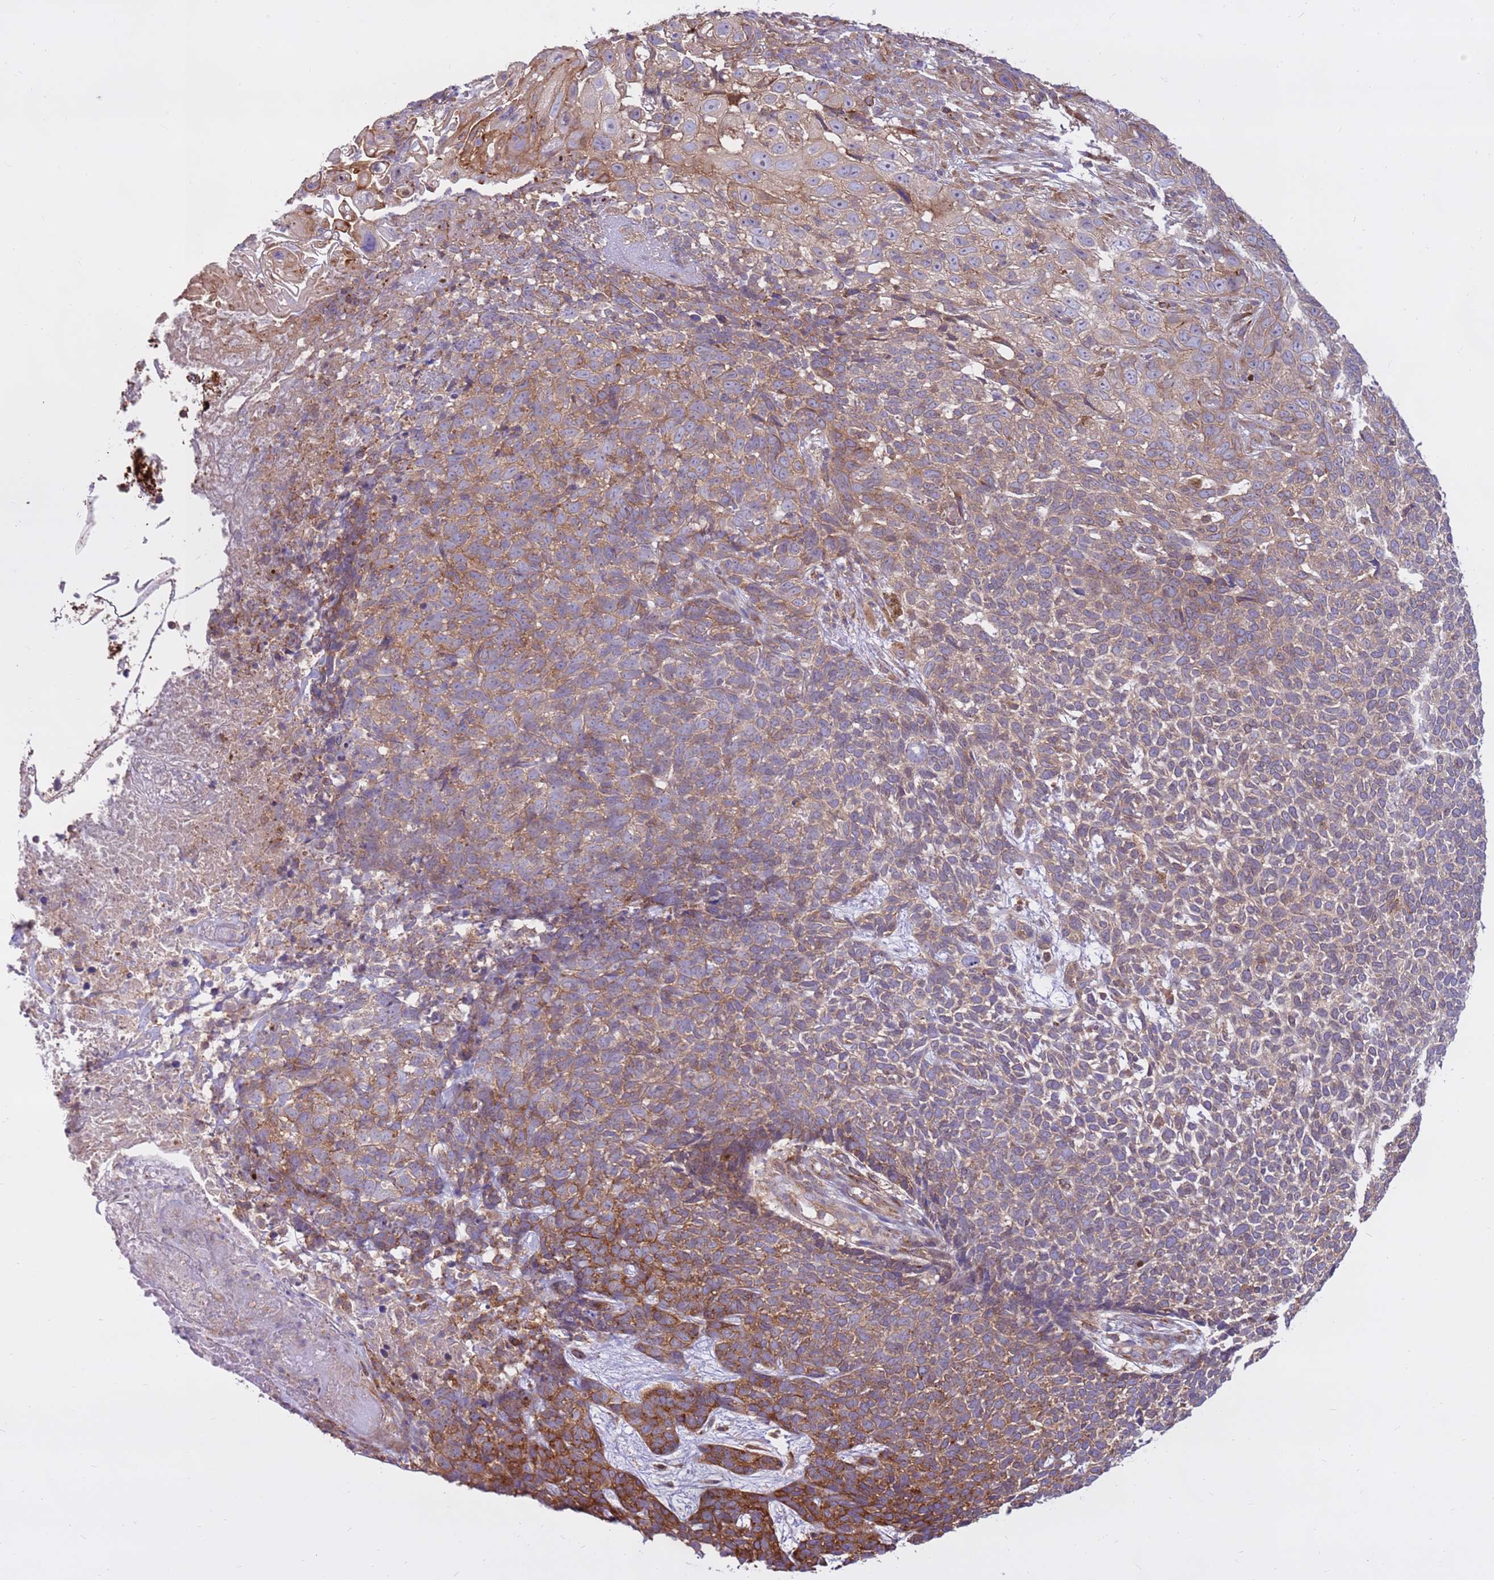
{"staining": {"intensity": "moderate", "quantity": ">75%", "location": "cytoplasmic/membranous"}, "tissue": "skin cancer", "cell_type": "Tumor cells", "image_type": "cancer", "snomed": [{"axis": "morphology", "description": "Basal cell carcinoma"}, {"axis": "topography", "description": "Skin"}], "caption": "This photomicrograph exhibits skin basal cell carcinoma stained with immunohistochemistry (IHC) to label a protein in brown. The cytoplasmic/membranous of tumor cells show moderate positivity for the protein. Nuclei are counter-stained blue.", "gene": "DDX19B", "patient": {"sex": "female", "age": 84}}